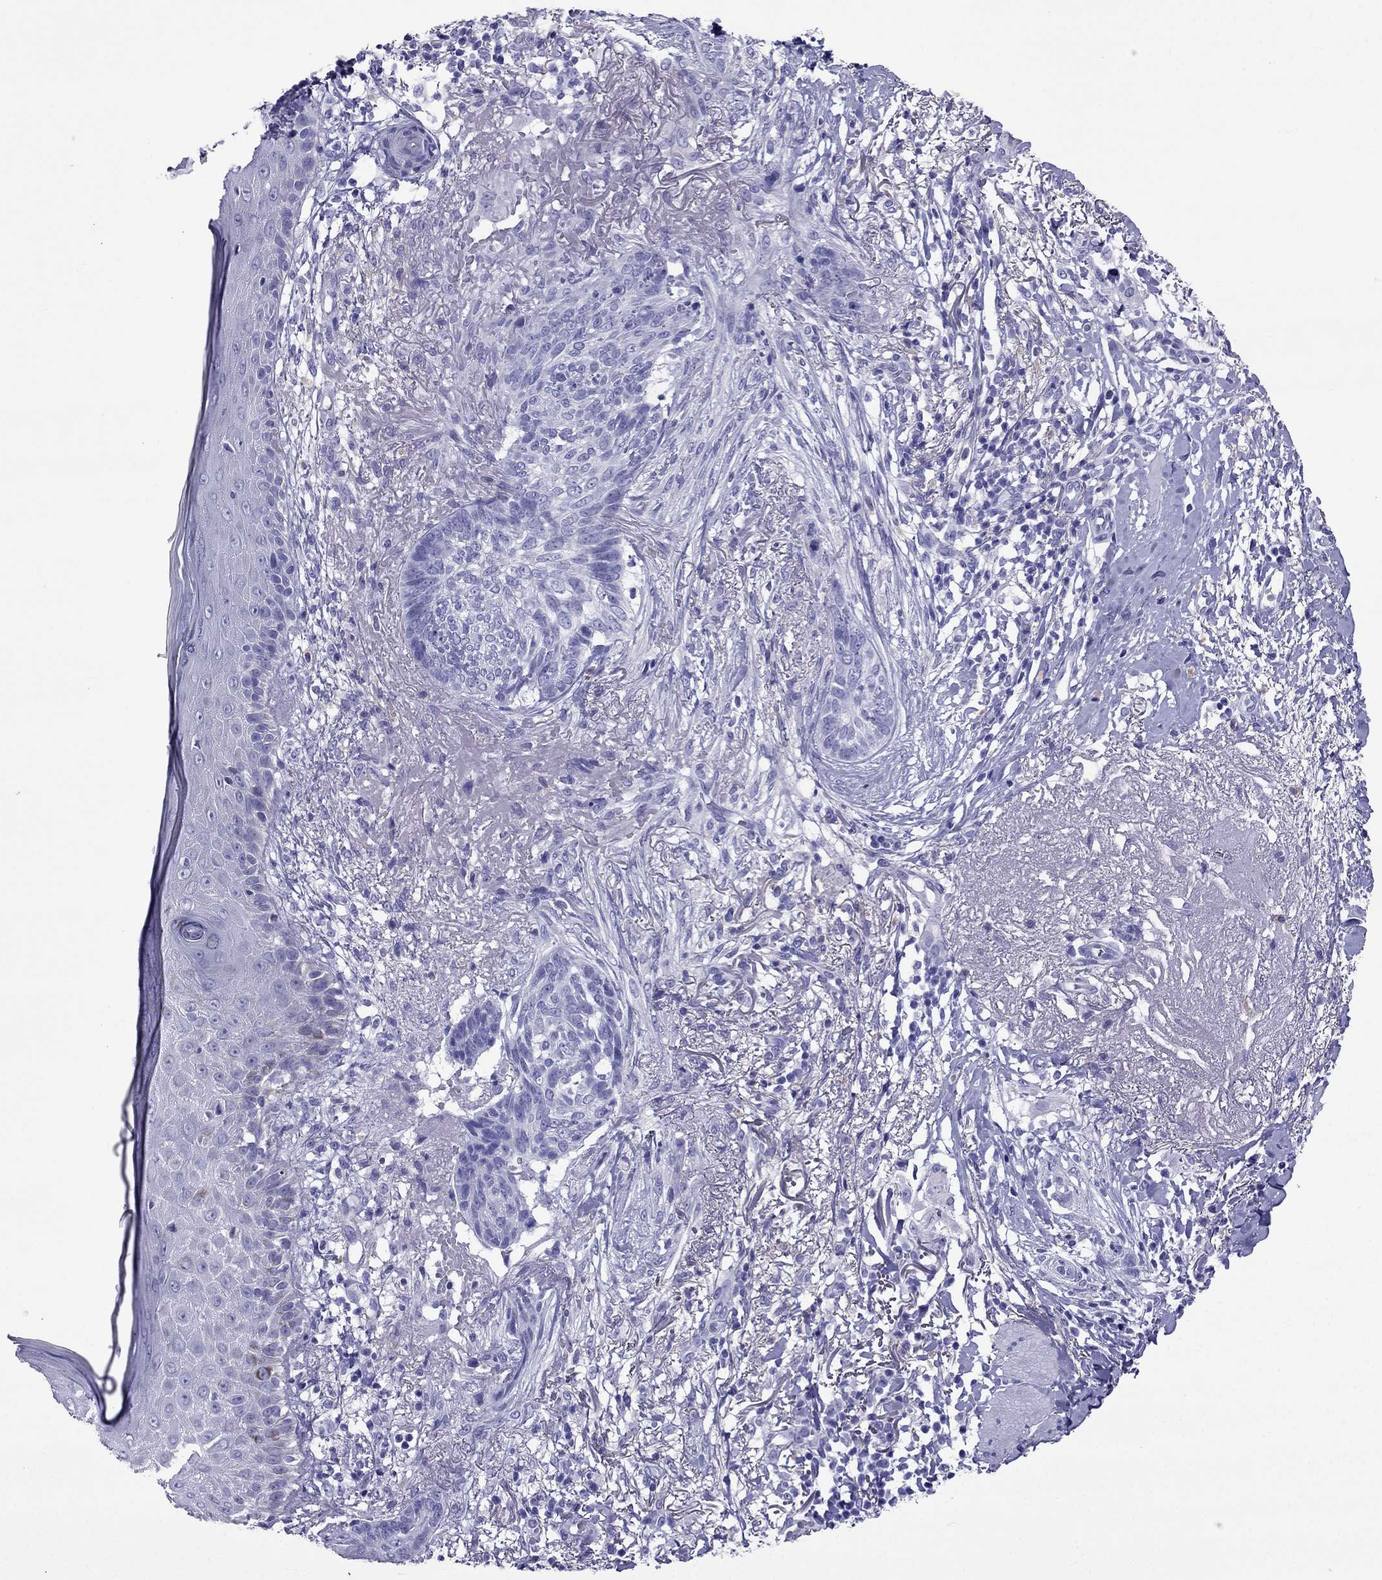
{"staining": {"intensity": "negative", "quantity": "none", "location": "none"}, "tissue": "skin cancer", "cell_type": "Tumor cells", "image_type": "cancer", "snomed": [{"axis": "morphology", "description": "Normal tissue, NOS"}, {"axis": "morphology", "description": "Basal cell carcinoma"}, {"axis": "topography", "description": "Skin"}], "caption": "An image of human basal cell carcinoma (skin) is negative for staining in tumor cells.", "gene": "ARR3", "patient": {"sex": "male", "age": 84}}